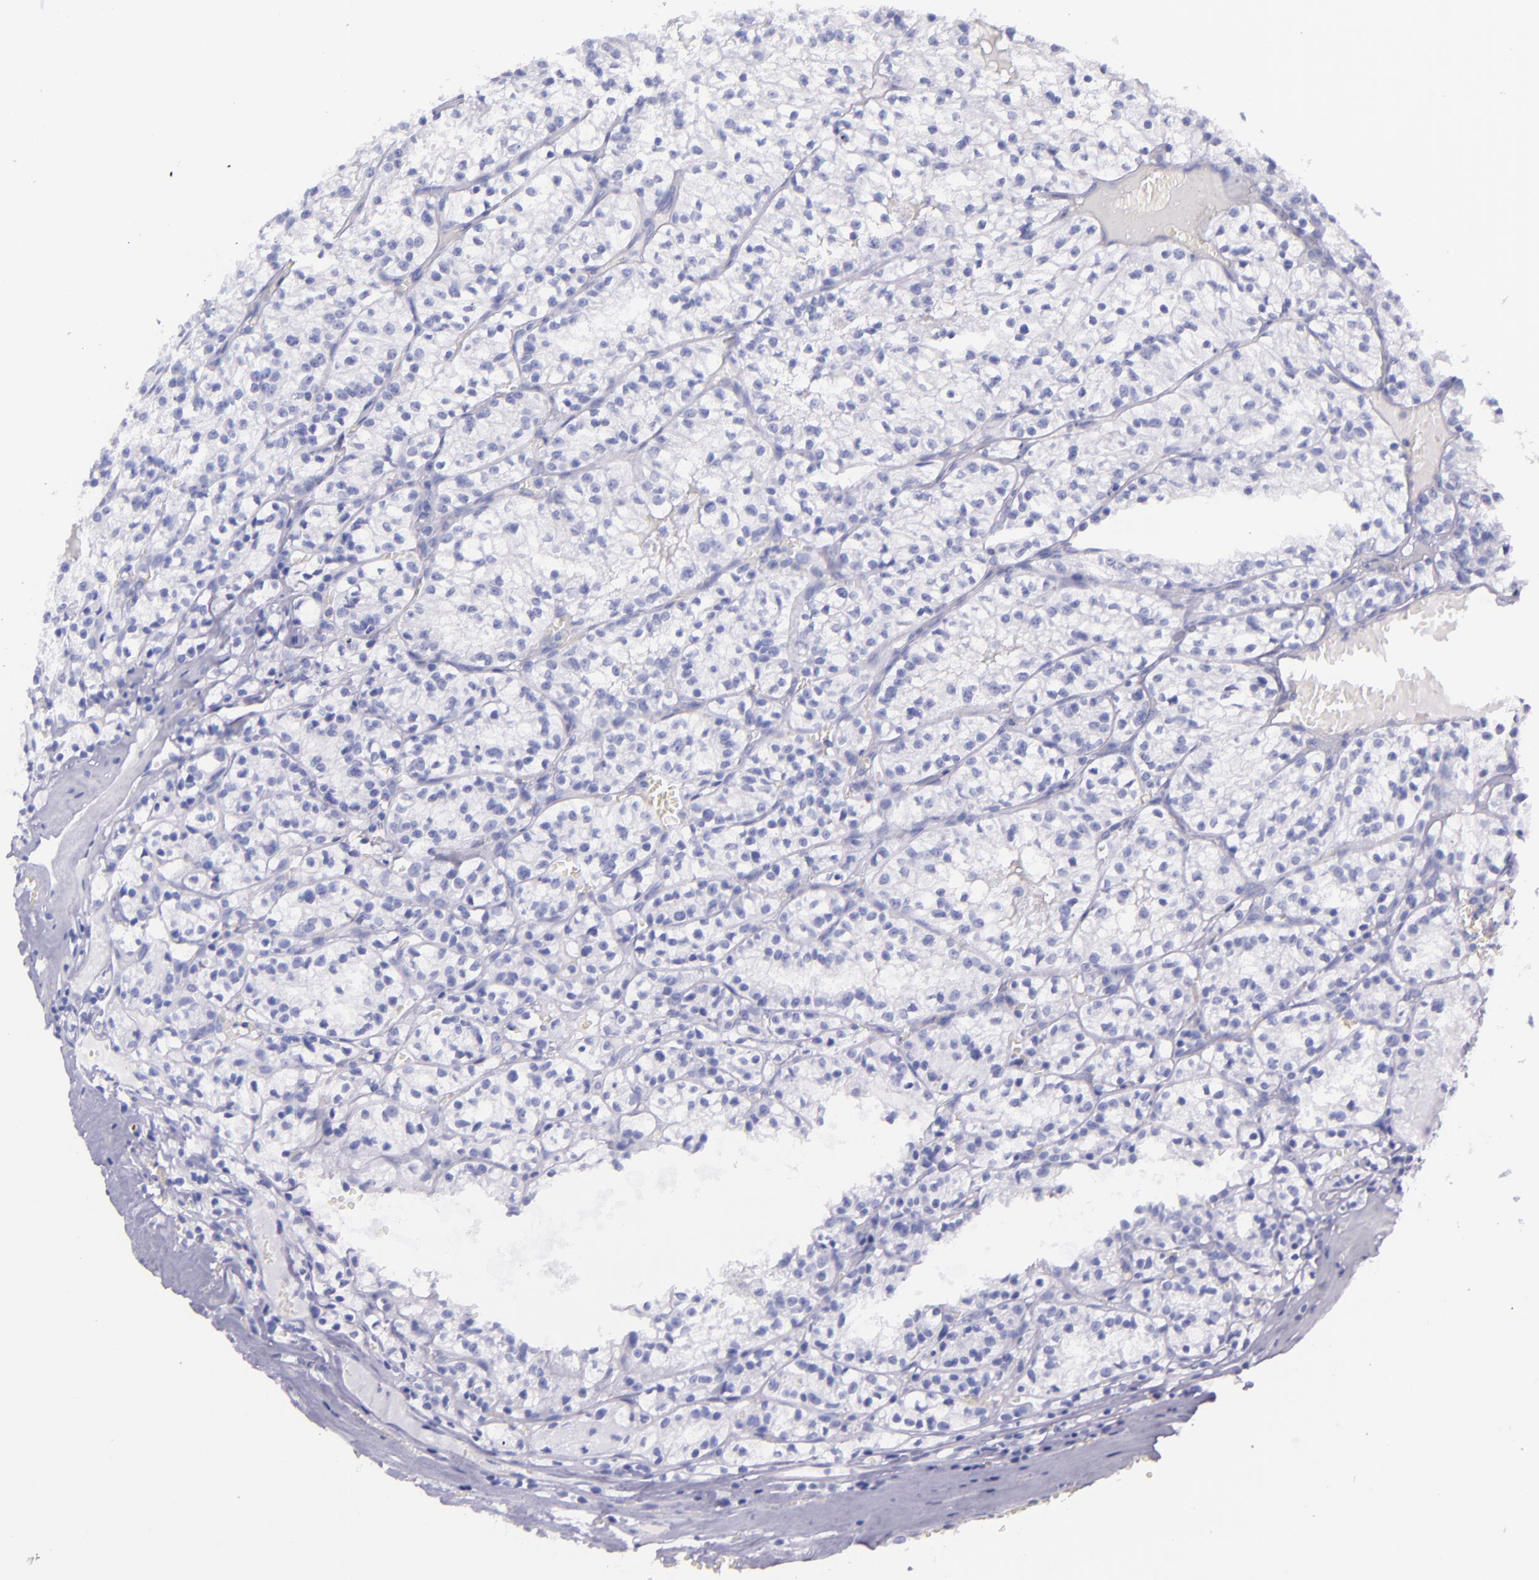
{"staining": {"intensity": "negative", "quantity": "none", "location": "none"}, "tissue": "renal cancer", "cell_type": "Tumor cells", "image_type": "cancer", "snomed": [{"axis": "morphology", "description": "Adenocarcinoma, NOS"}, {"axis": "topography", "description": "Kidney"}], "caption": "Tumor cells are negative for protein expression in human renal cancer. (DAB (3,3'-diaminobenzidine) immunohistochemistry (IHC) visualized using brightfield microscopy, high magnification).", "gene": "SFTPA2", "patient": {"sex": "male", "age": 61}}